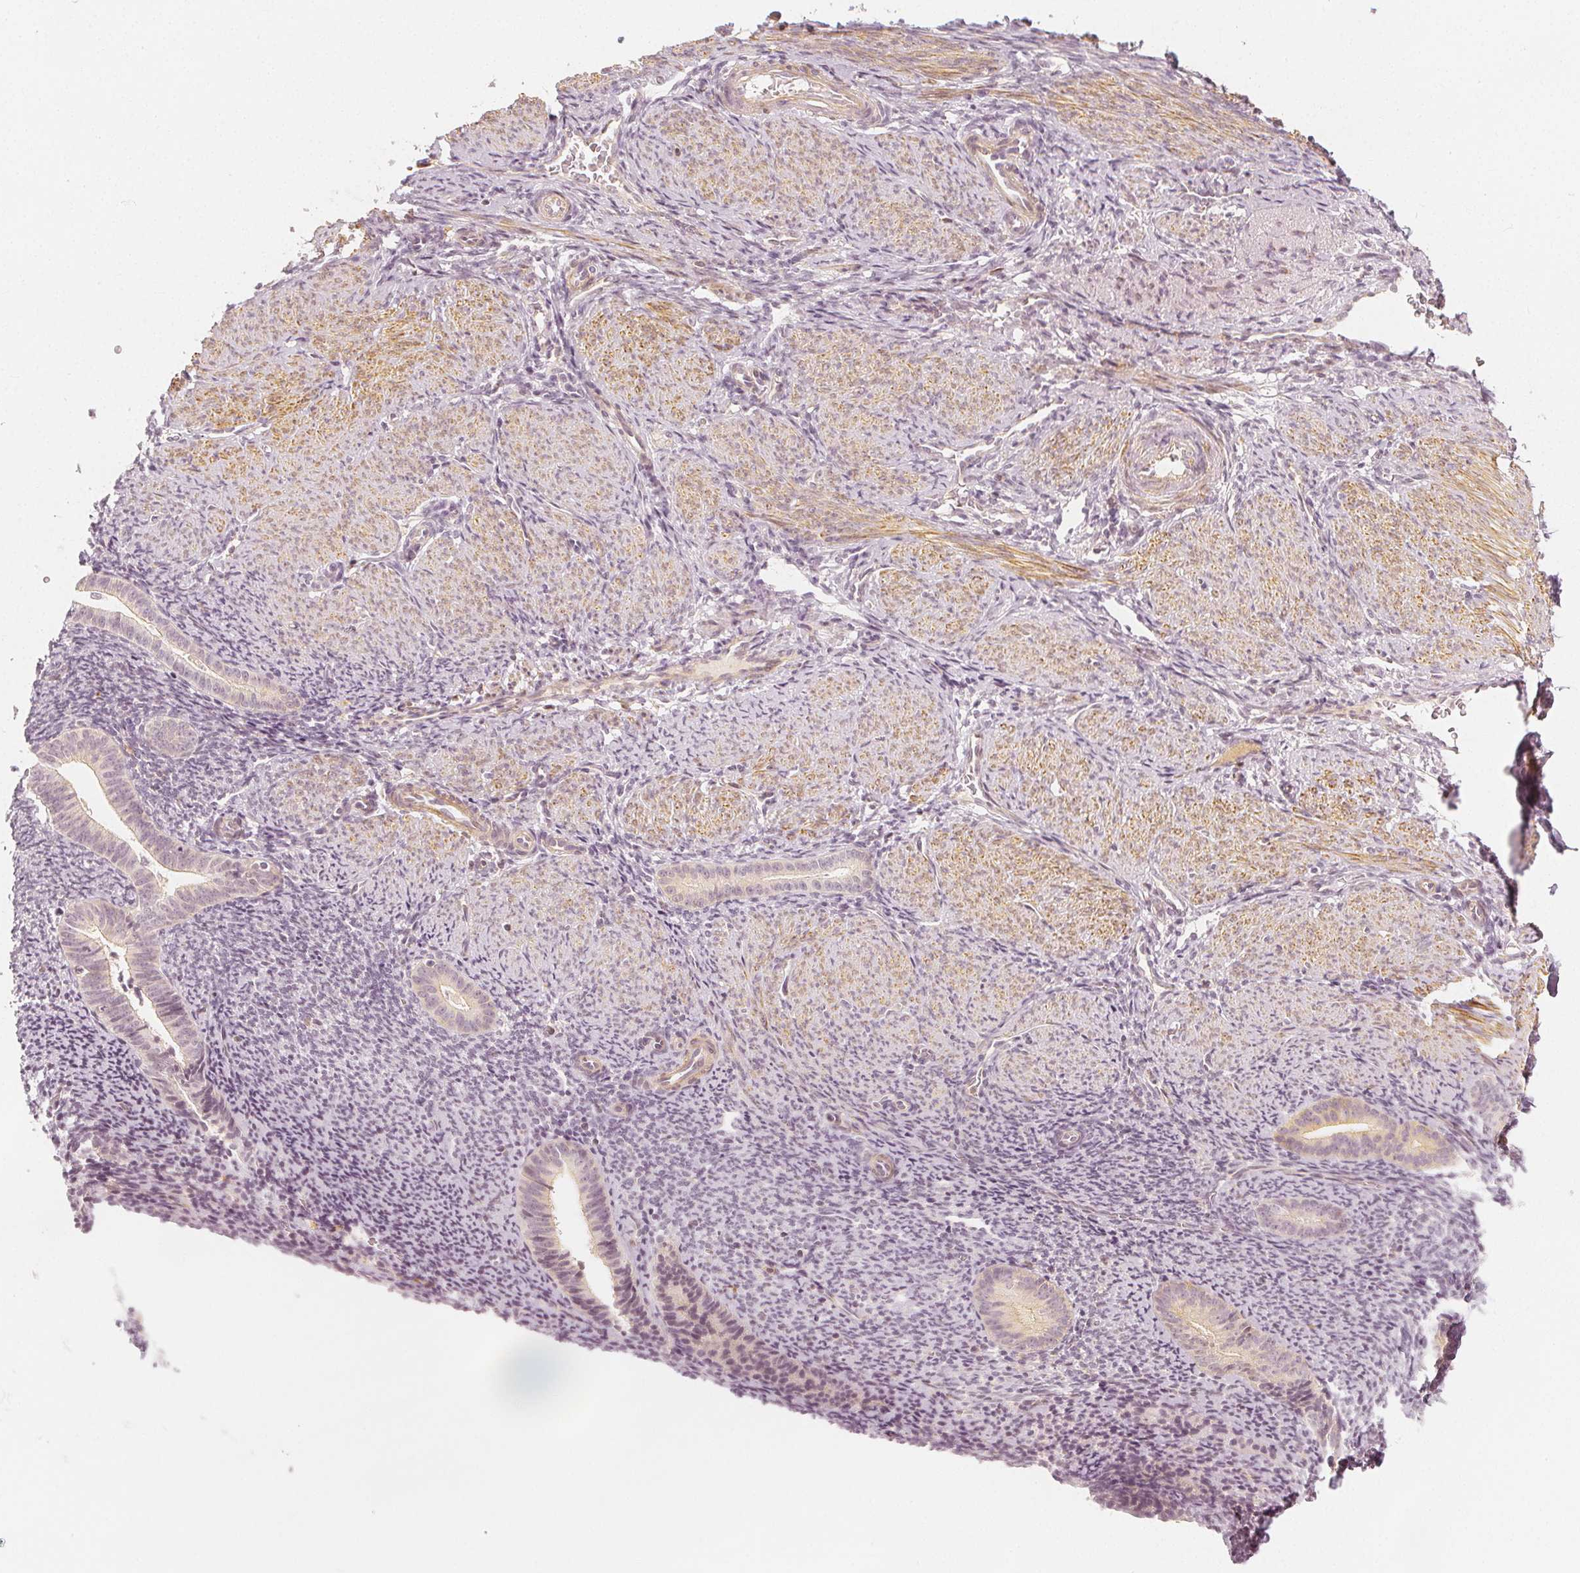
{"staining": {"intensity": "negative", "quantity": "none", "location": "none"}, "tissue": "endometrium", "cell_type": "Cells in endometrial stroma", "image_type": "normal", "snomed": [{"axis": "morphology", "description": "Normal tissue, NOS"}, {"axis": "topography", "description": "Endometrium"}], "caption": "Immunohistochemistry (IHC) micrograph of benign human endometrium stained for a protein (brown), which exhibits no positivity in cells in endometrial stroma. (IHC, brightfield microscopy, high magnification).", "gene": "ARHGAP26", "patient": {"sex": "female", "age": 39}}